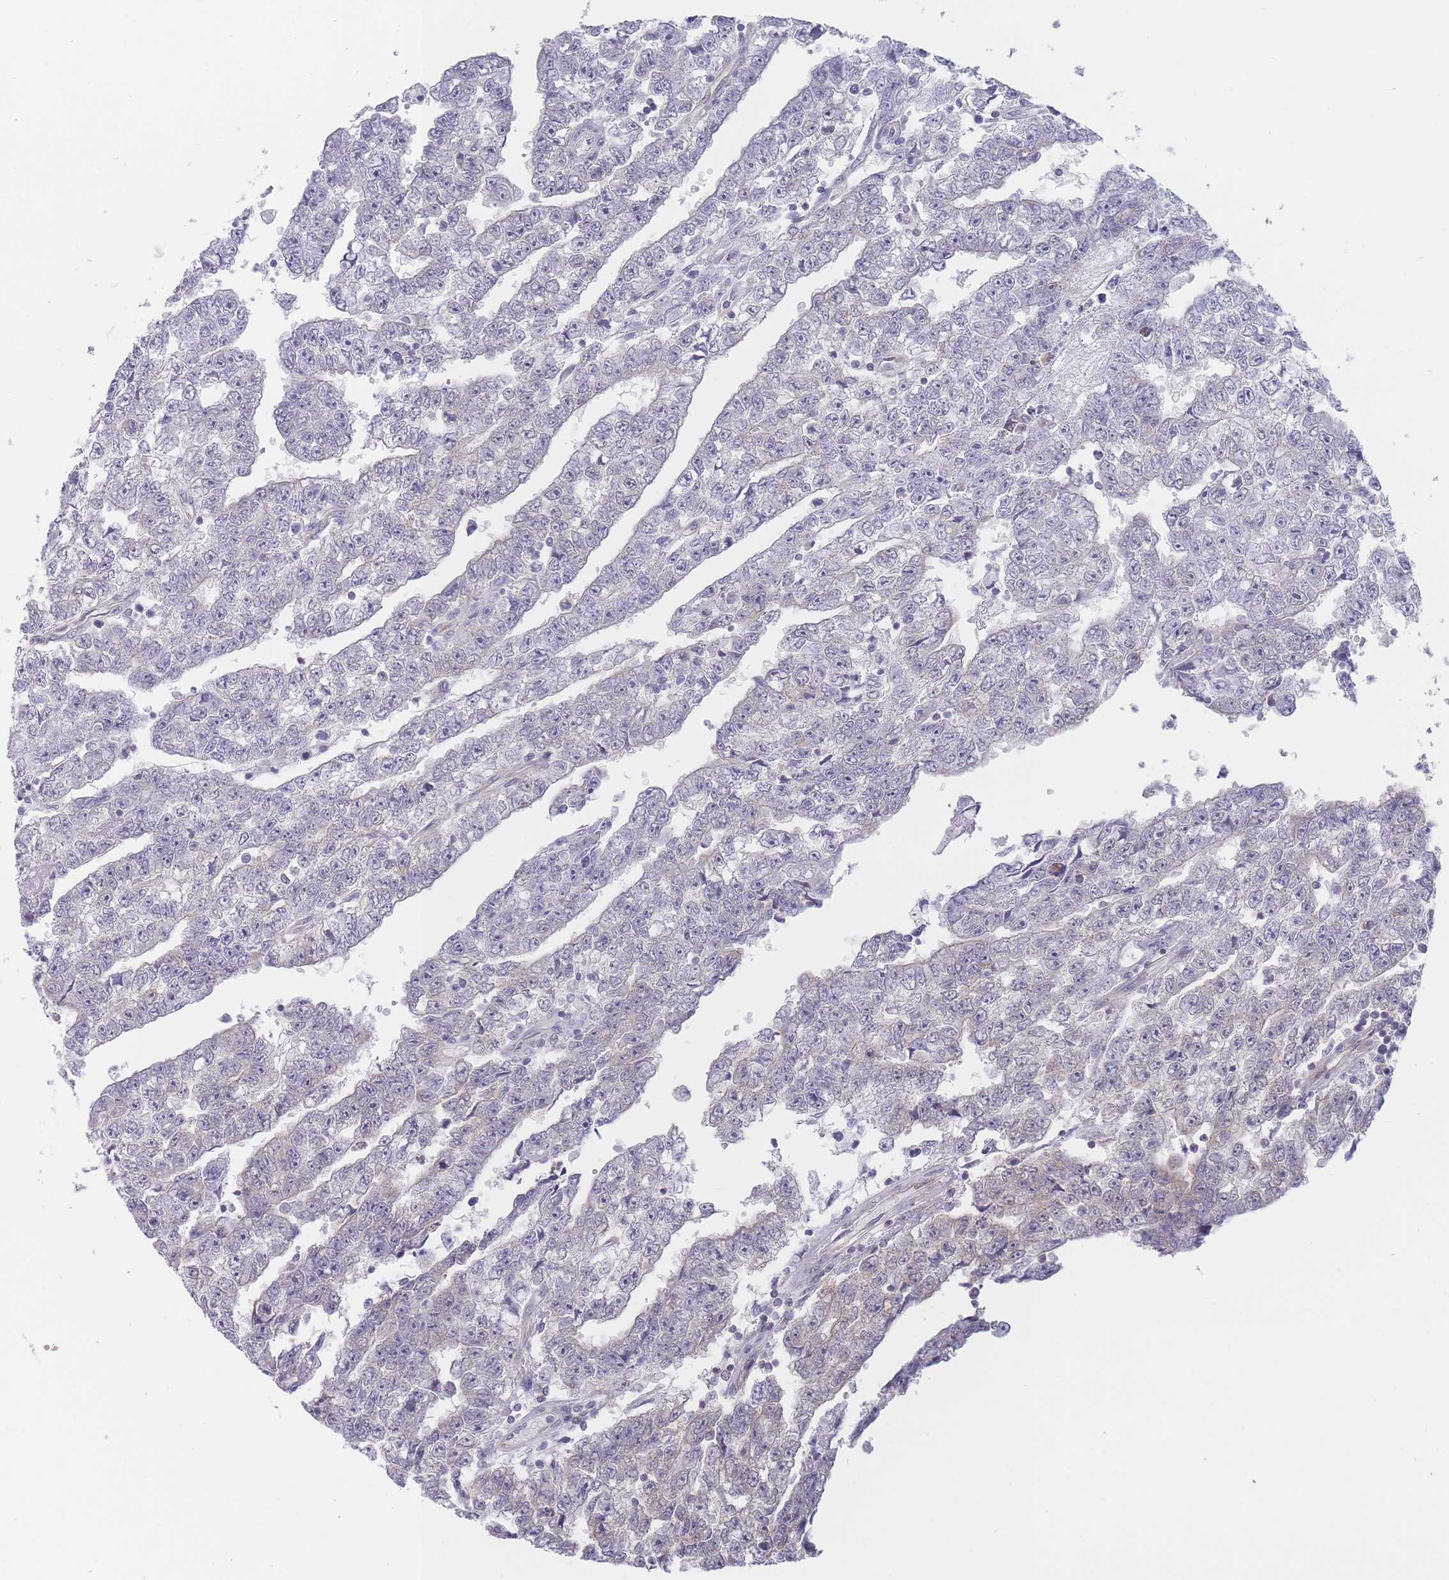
{"staining": {"intensity": "moderate", "quantity": "<25%", "location": "cytoplasmic/membranous"}, "tissue": "testis cancer", "cell_type": "Tumor cells", "image_type": "cancer", "snomed": [{"axis": "morphology", "description": "Carcinoma, Embryonal, NOS"}, {"axis": "topography", "description": "Testis"}], "caption": "A low amount of moderate cytoplasmic/membranous staining is seen in approximately <25% of tumor cells in testis cancer tissue.", "gene": "MAP1S", "patient": {"sex": "male", "age": 25}}